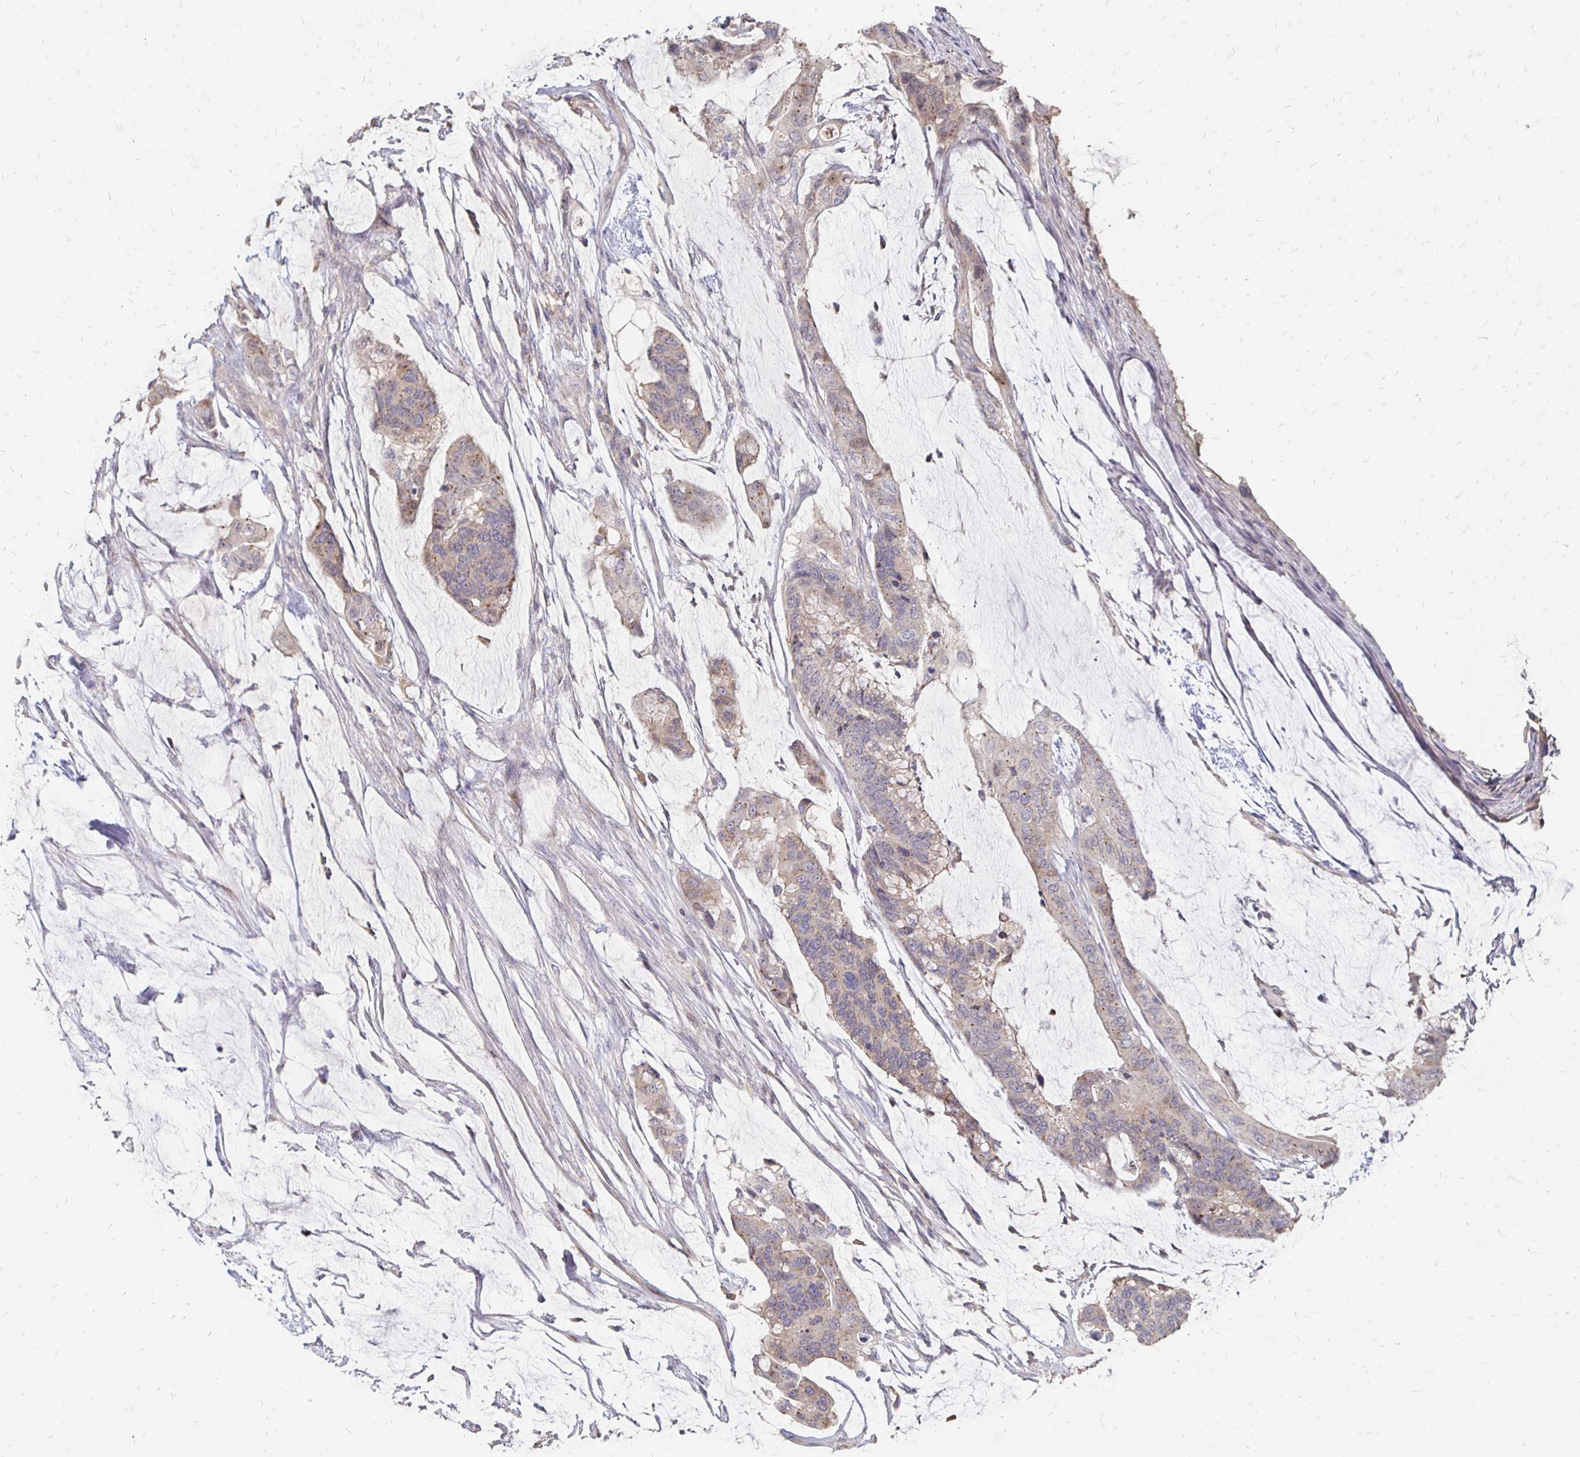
{"staining": {"intensity": "weak", "quantity": "25%-75%", "location": "cytoplasmic/membranous"}, "tissue": "colorectal cancer", "cell_type": "Tumor cells", "image_type": "cancer", "snomed": [{"axis": "morphology", "description": "Adenocarcinoma, NOS"}, {"axis": "topography", "description": "Rectum"}], "caption": "Brown immunohistochemical staining in human colorectal cancer demonstrates weak cytoplasmic/membranous staining in about 25%-75% of tumor cells. The staining was performed using DAB (3,3'-diaminobenzidine), with brown indicating positive protein expression. Nuclei are stained blue with hematoxylin.", "gene": "ZNF727", "patient": {"sex": "female", "age": 59}}